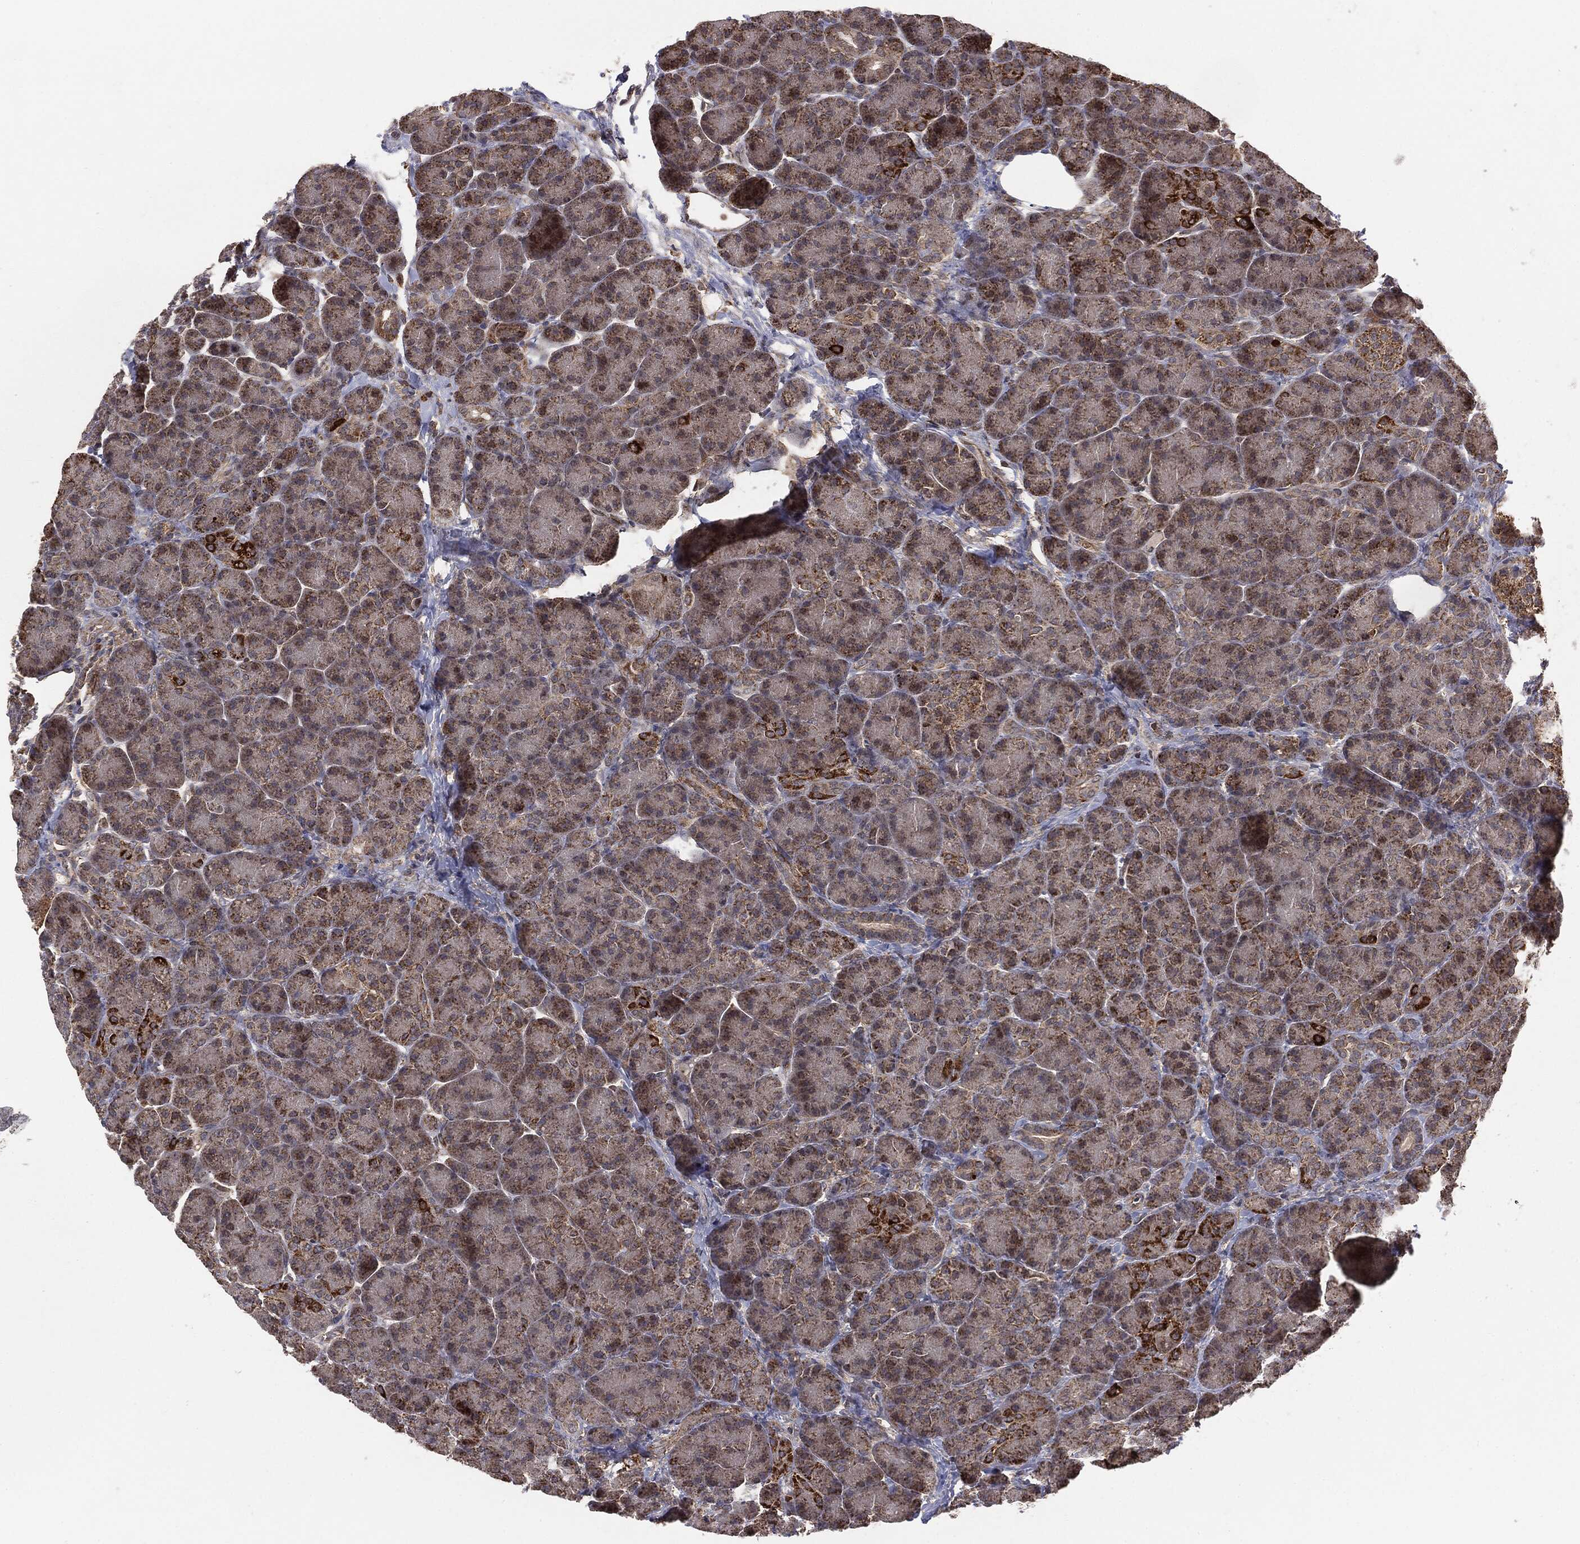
{"staining": {"intensity": "strong", "quantity": "<25%", "location": "cytoplasmic/membranous"}, "tissue": "pancreas", "cell_type": "Exocrine glandular cells", "image_type": "normal", "snomed": [{"axis": "morphology", "description": "Normal tissue, NOS"}, {"axis": "topography", "description": "Pancreas"}], "caption": "Immunohistochemical staining of unremarkable pancreas exhibits strong cytoplasmic/membranous protein expression in about <25% of exocrine glandular cells. The staining was performed using DAB (3,3'-diaminobenzidine), with brown indicating positive protein expression. Nuclei are stained blue with hematoxylin.", "gene": "MTOR", "patient": {"sex": "female", "age": 63}}